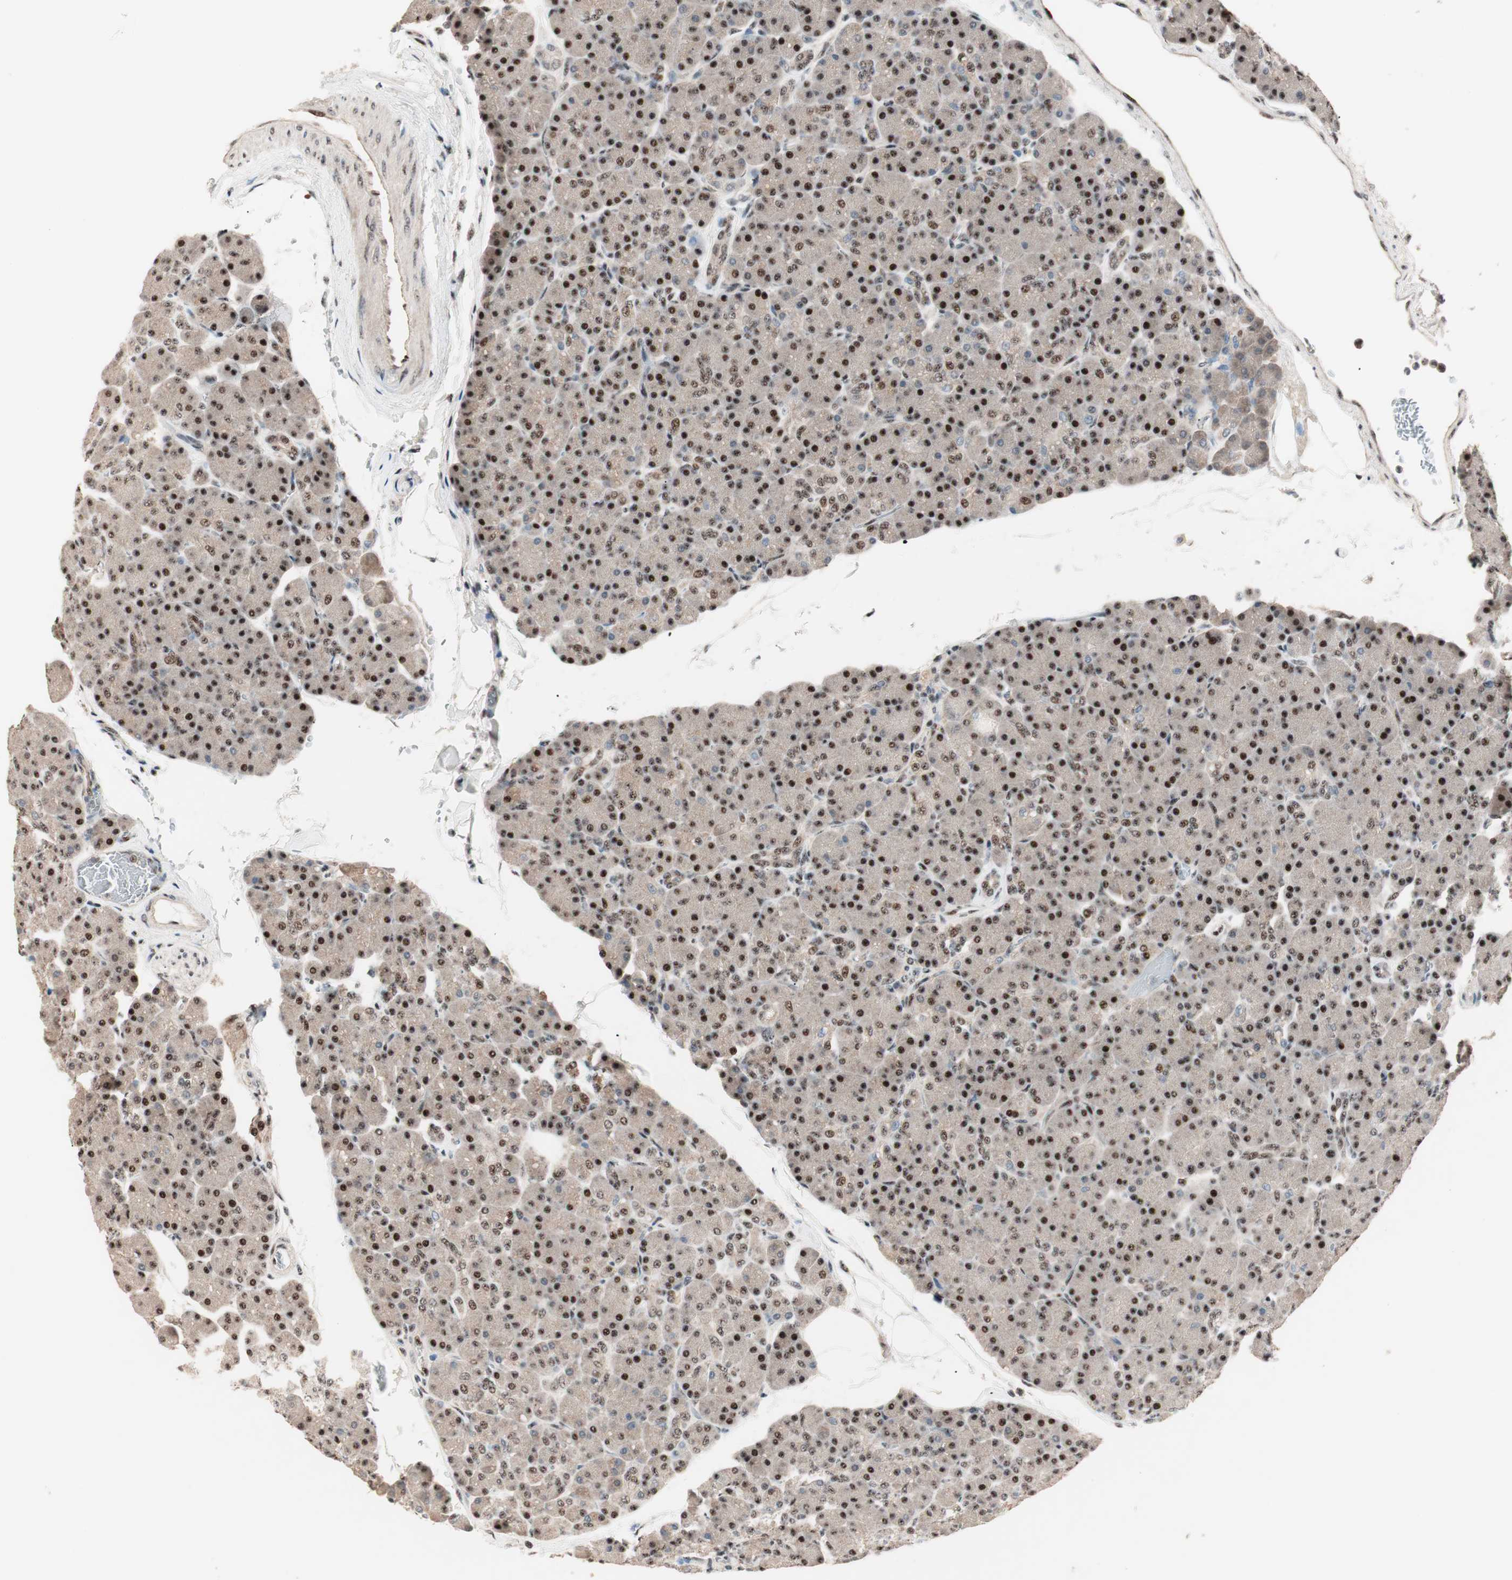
{"staining": {"intensity": "strong", "quantity": ">75%", "location": "nuclear"}, "tissue": "pancreas", "cell_type": "Exocrine glandular cells", "image_type": "normal", "snomed": [{"axis": "morphology", "description": "Normal tissue, NOS"}, {"axis": "topography", "description": "Pancreas"}], "caption": "A brown stain highlights strong nuclear positivity of a protein in exocrine glandular cells of normal pancreas.", "gene": "NR5A2", "patient": {"sex": "female", "age": 43}}